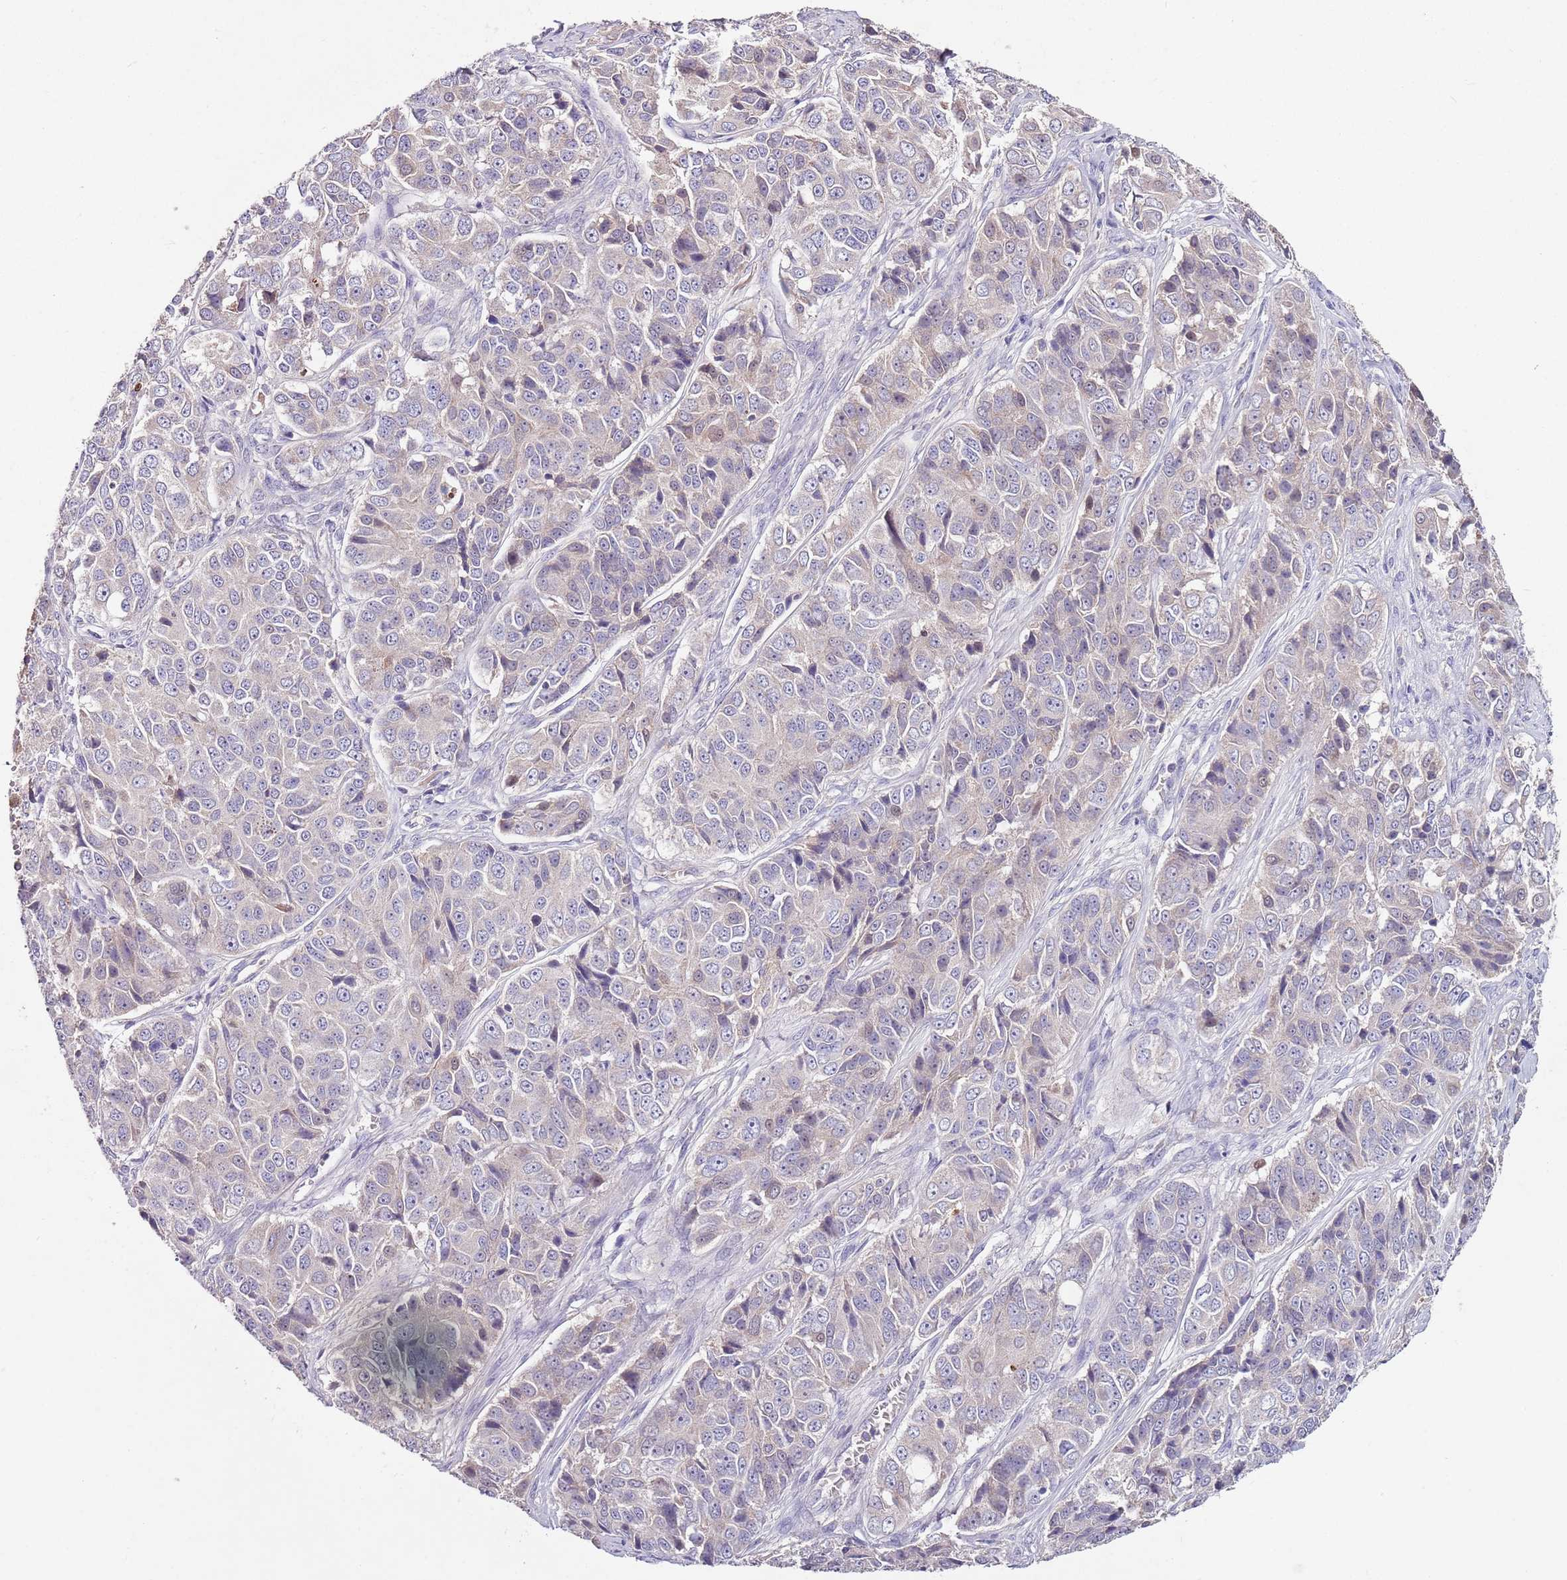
{"staining": {"intensity": "weak", "quantity": "<25%", "location": "cytoplasmic/membranous"}, "tissue": "ovarian cancer", "cell_type": "Tumor cells", "image_type": "cancer", "snomed": [{"axis": "morphology", "description": "Carcinoma, endometroid"}, {"axis": "topography", "description": "Ovary"}], "caption": "Immunohistochemistry of ovarian cancer demonstrates no expression in tumor cells. Nuclei are stained in blue.", "gene": "NRDE2", "patient": {"sex": "female", "age": 51}}